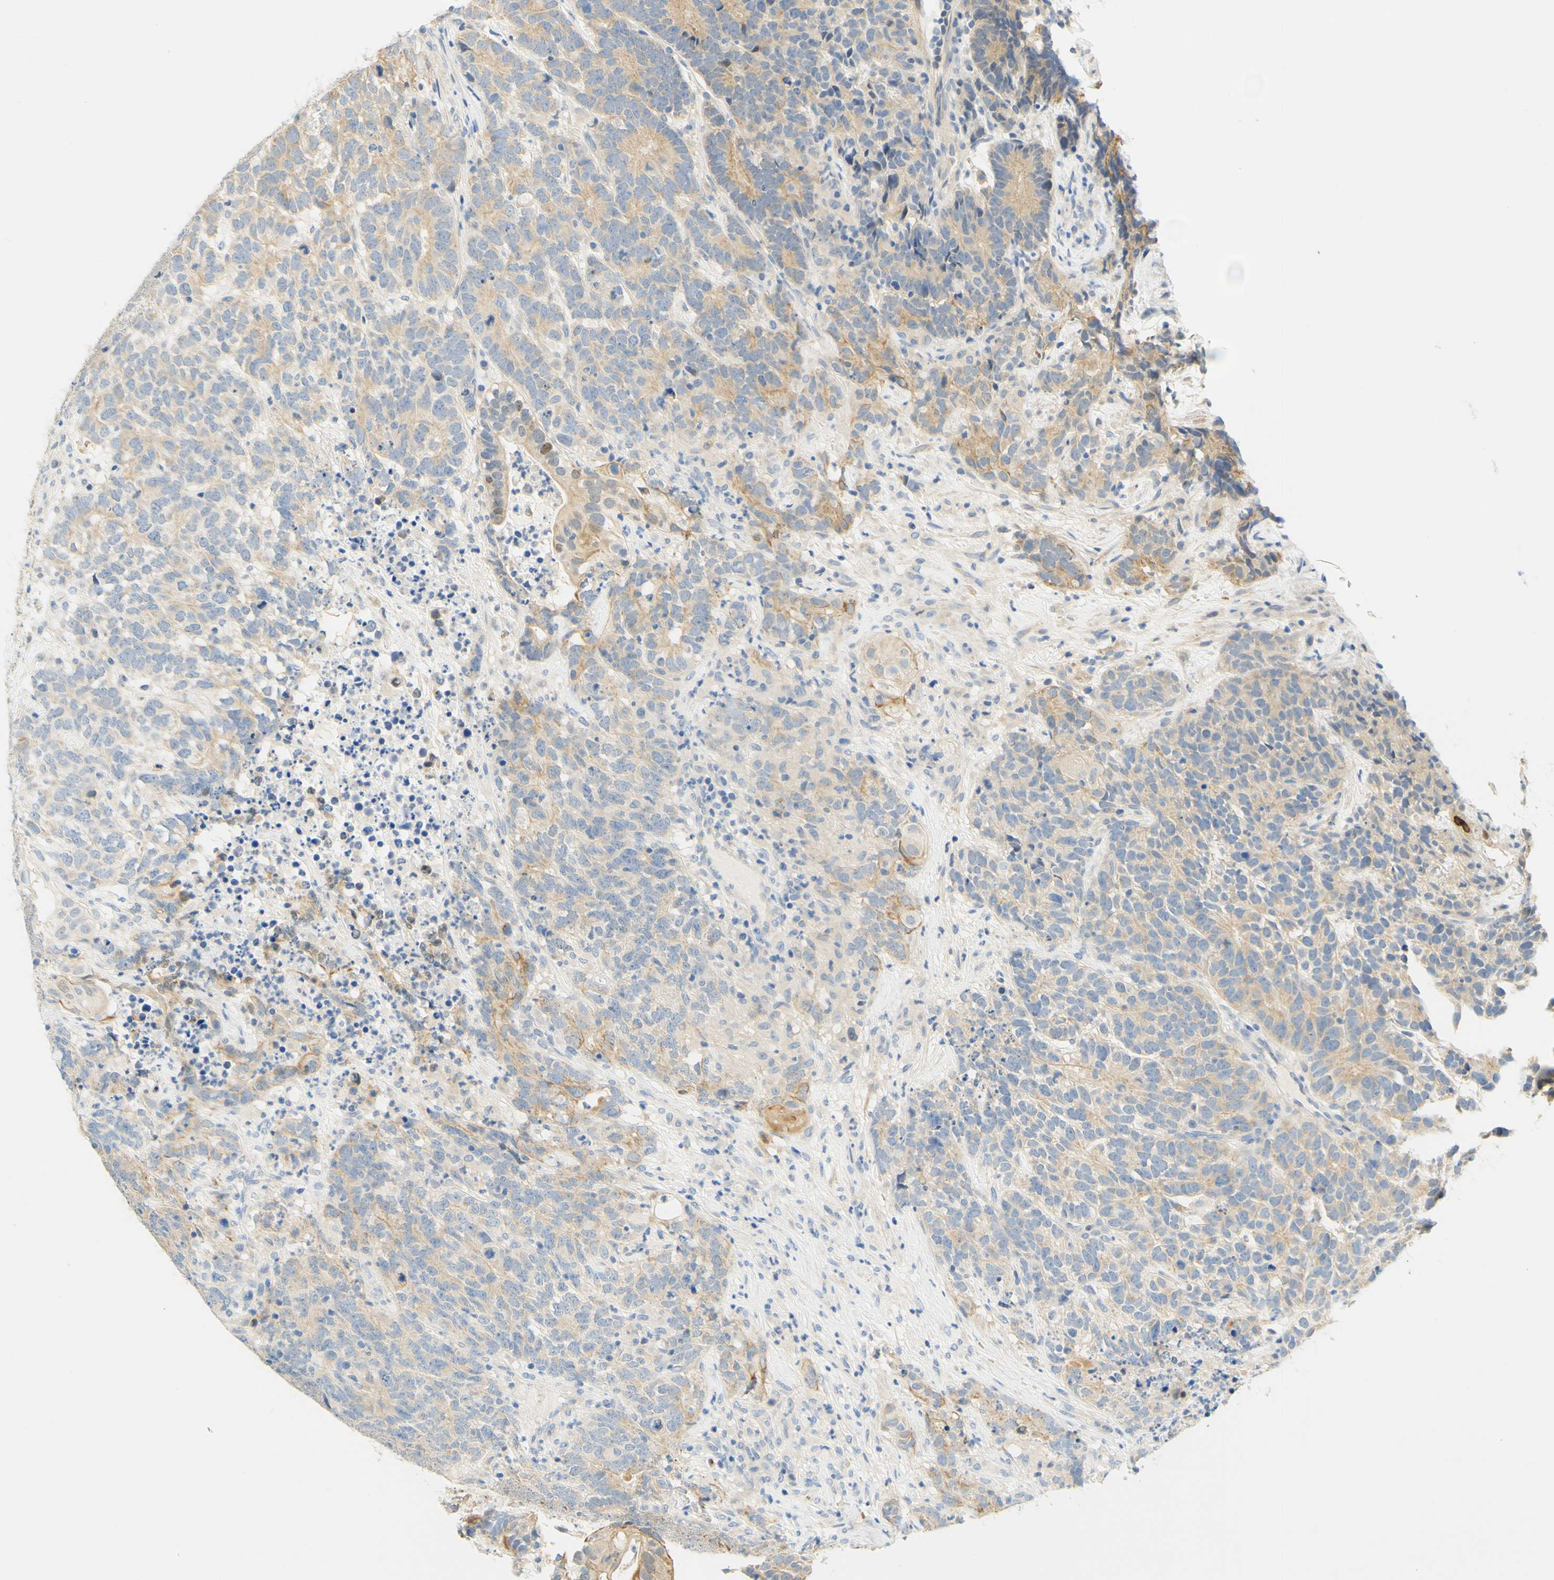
{"staining": {"intensity": "weak", "quantity": ">75%", "location": "cytoplasmic/membranous"}, "tissue": "testis cancer", "cell_type": "Tumor cells", "image_type": "cancer", "snomed": [{"axis": "morphology", "description": "Carcinoma, Embryonal, NOS"}, {"axis": "topography", "description": "Testis"}], "caption": "A low amount of weak cytoplasmic/membranous staining is appreciated in about >75% of tumor cells in testis embryonal carcinoma tissue.", "gene": "ENTREP2", "patient": {"sex": "male", "age": 26}}